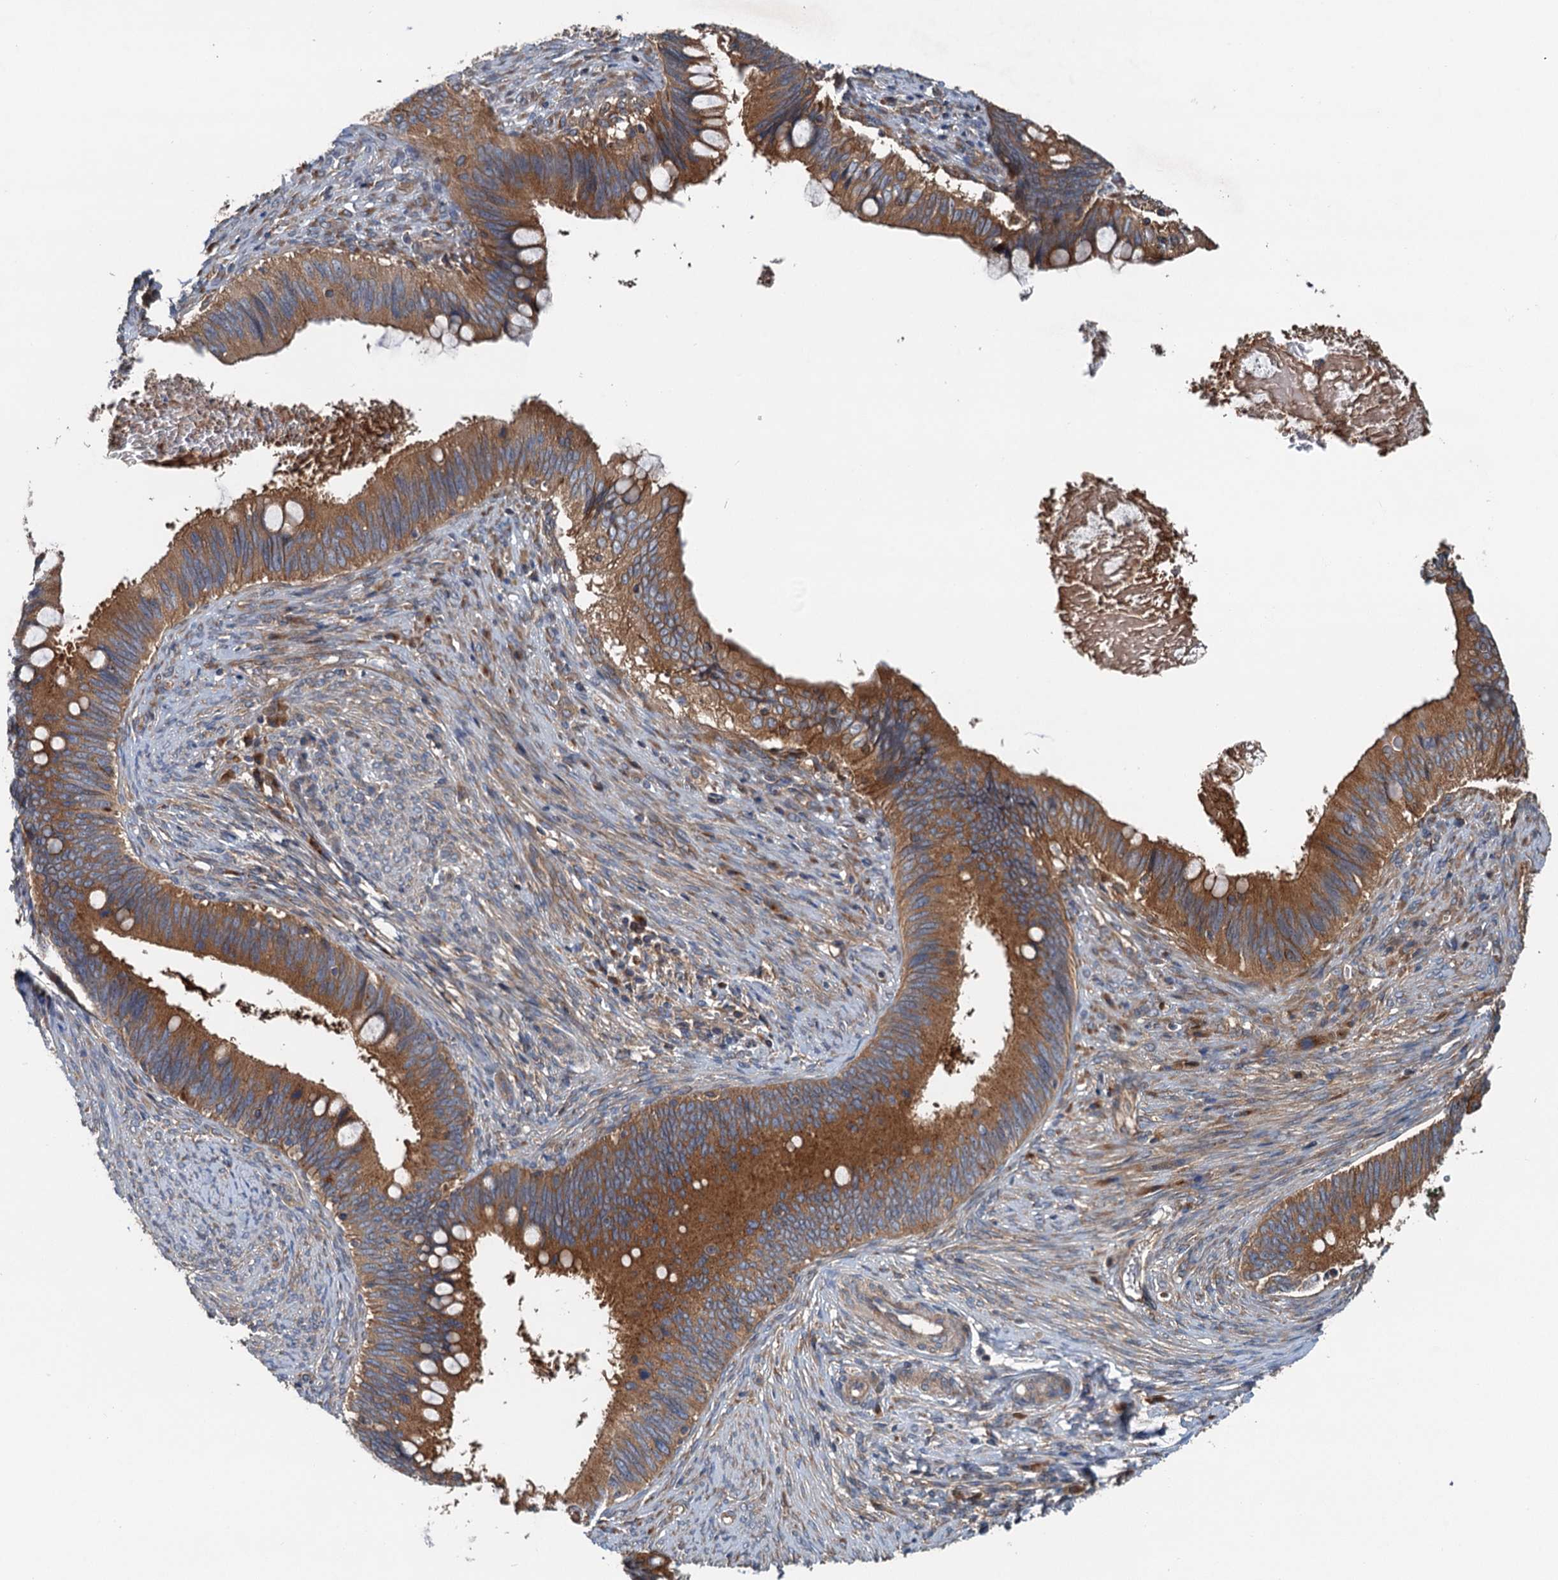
{"staining": {"intensity": "moderate", "quantity": ">75%", "location": "cytoplasmic/membranous"}, "tissue": "cervical cancer", "cell_type": "Tumor cells", "image_type": "cancer", "snomed": [{"axis": "morphology", "description": "Adenocarcinoma, NOS"}, {"axis": "topography", "description": "Cervix"}], "caption": "Moderate cytoplasmic/membranous positivity is present in approximately >75% of tumor cells in cervical cancer. (brown staining indicates protein expression, while blue staining denotes nuclei).", "gene": "COG3", "patient": {"sex": "female", "age": 42}}